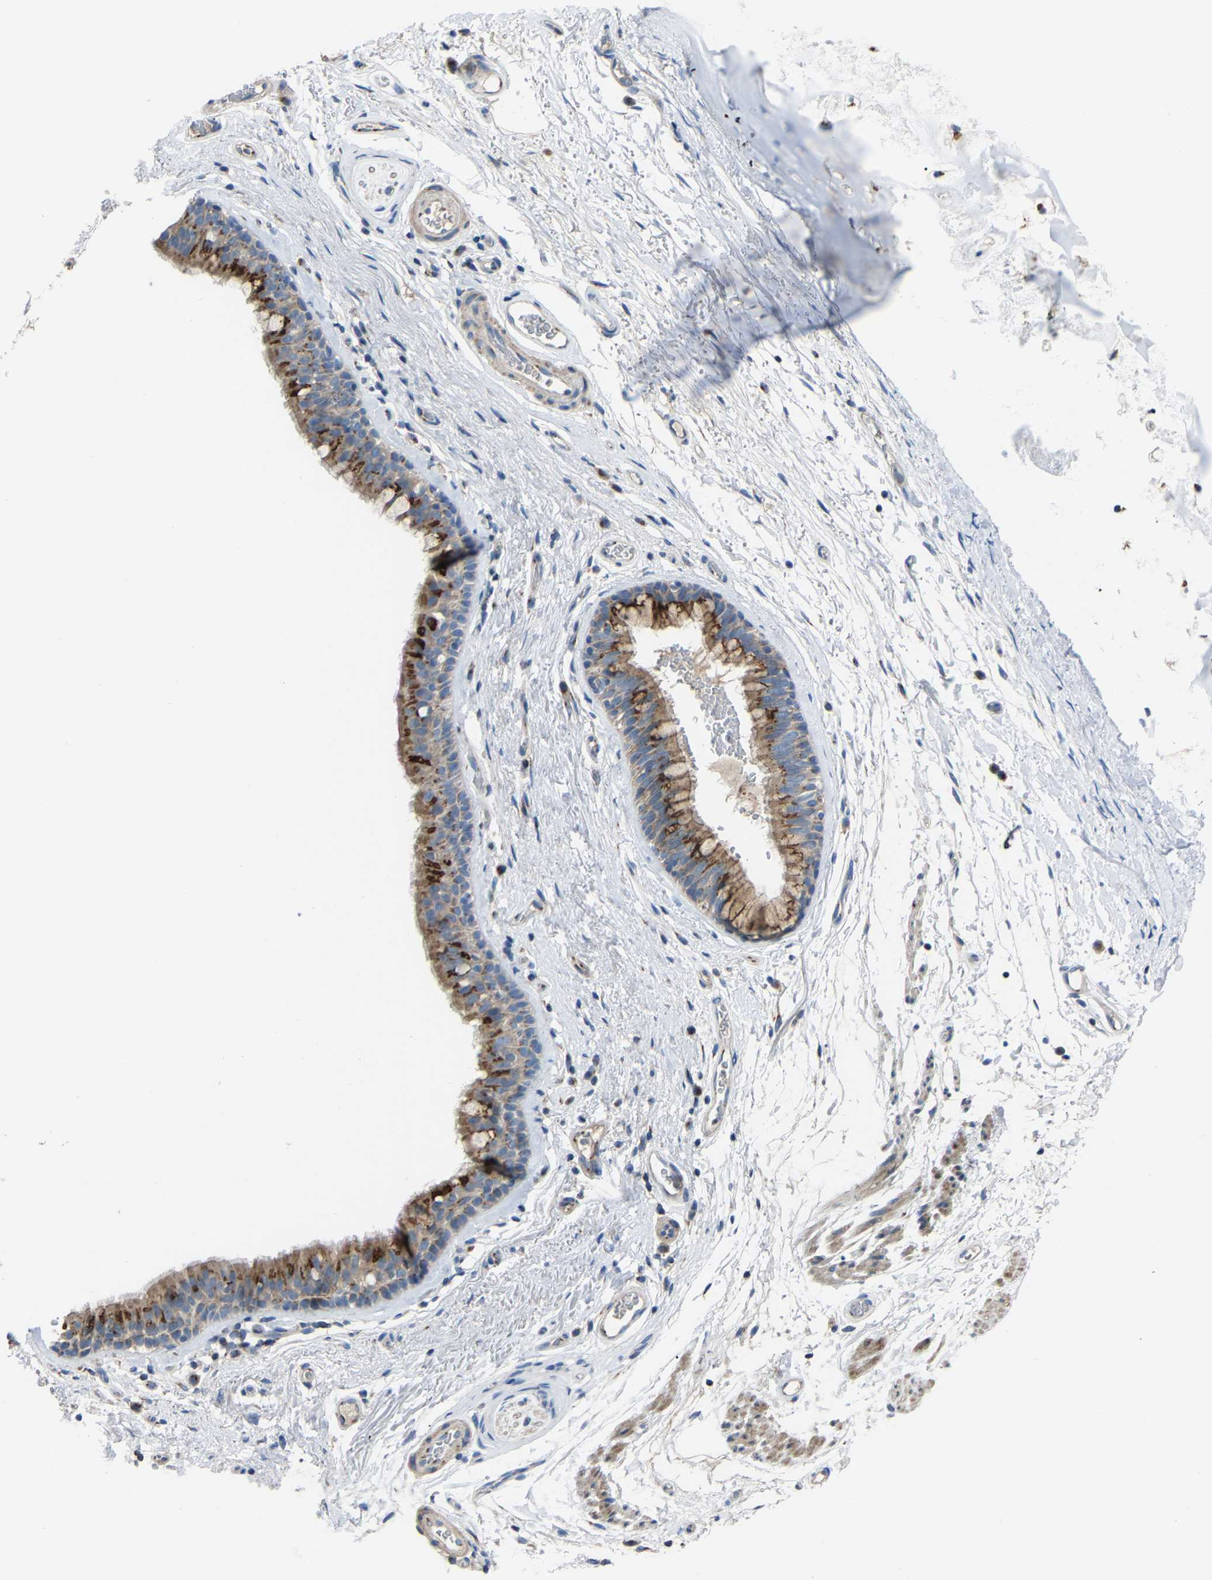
{"staining": {"intensity": "strong", "quantity": "25%-75%", "location": "cytoplasmic/membranous"}, "tissue": "bronchus", "cell_type": "Respiratory epithelial cells", "image_type": "normal", "snomed": [{"axis": "morphology", "description": "Normal tissue, NOS"}, {"axis": "topography", "description": "Cartilage tissue"}, {"axis": "topography", "description": "Bronchus"}], "caption": "The immunohistochemical stain labels strong cytoplasmic/membranous positivity in respiratory epithelial cells of benign bronchus.", "gene": "CANT1", "patient": {"sex": "female", "age": 53}}